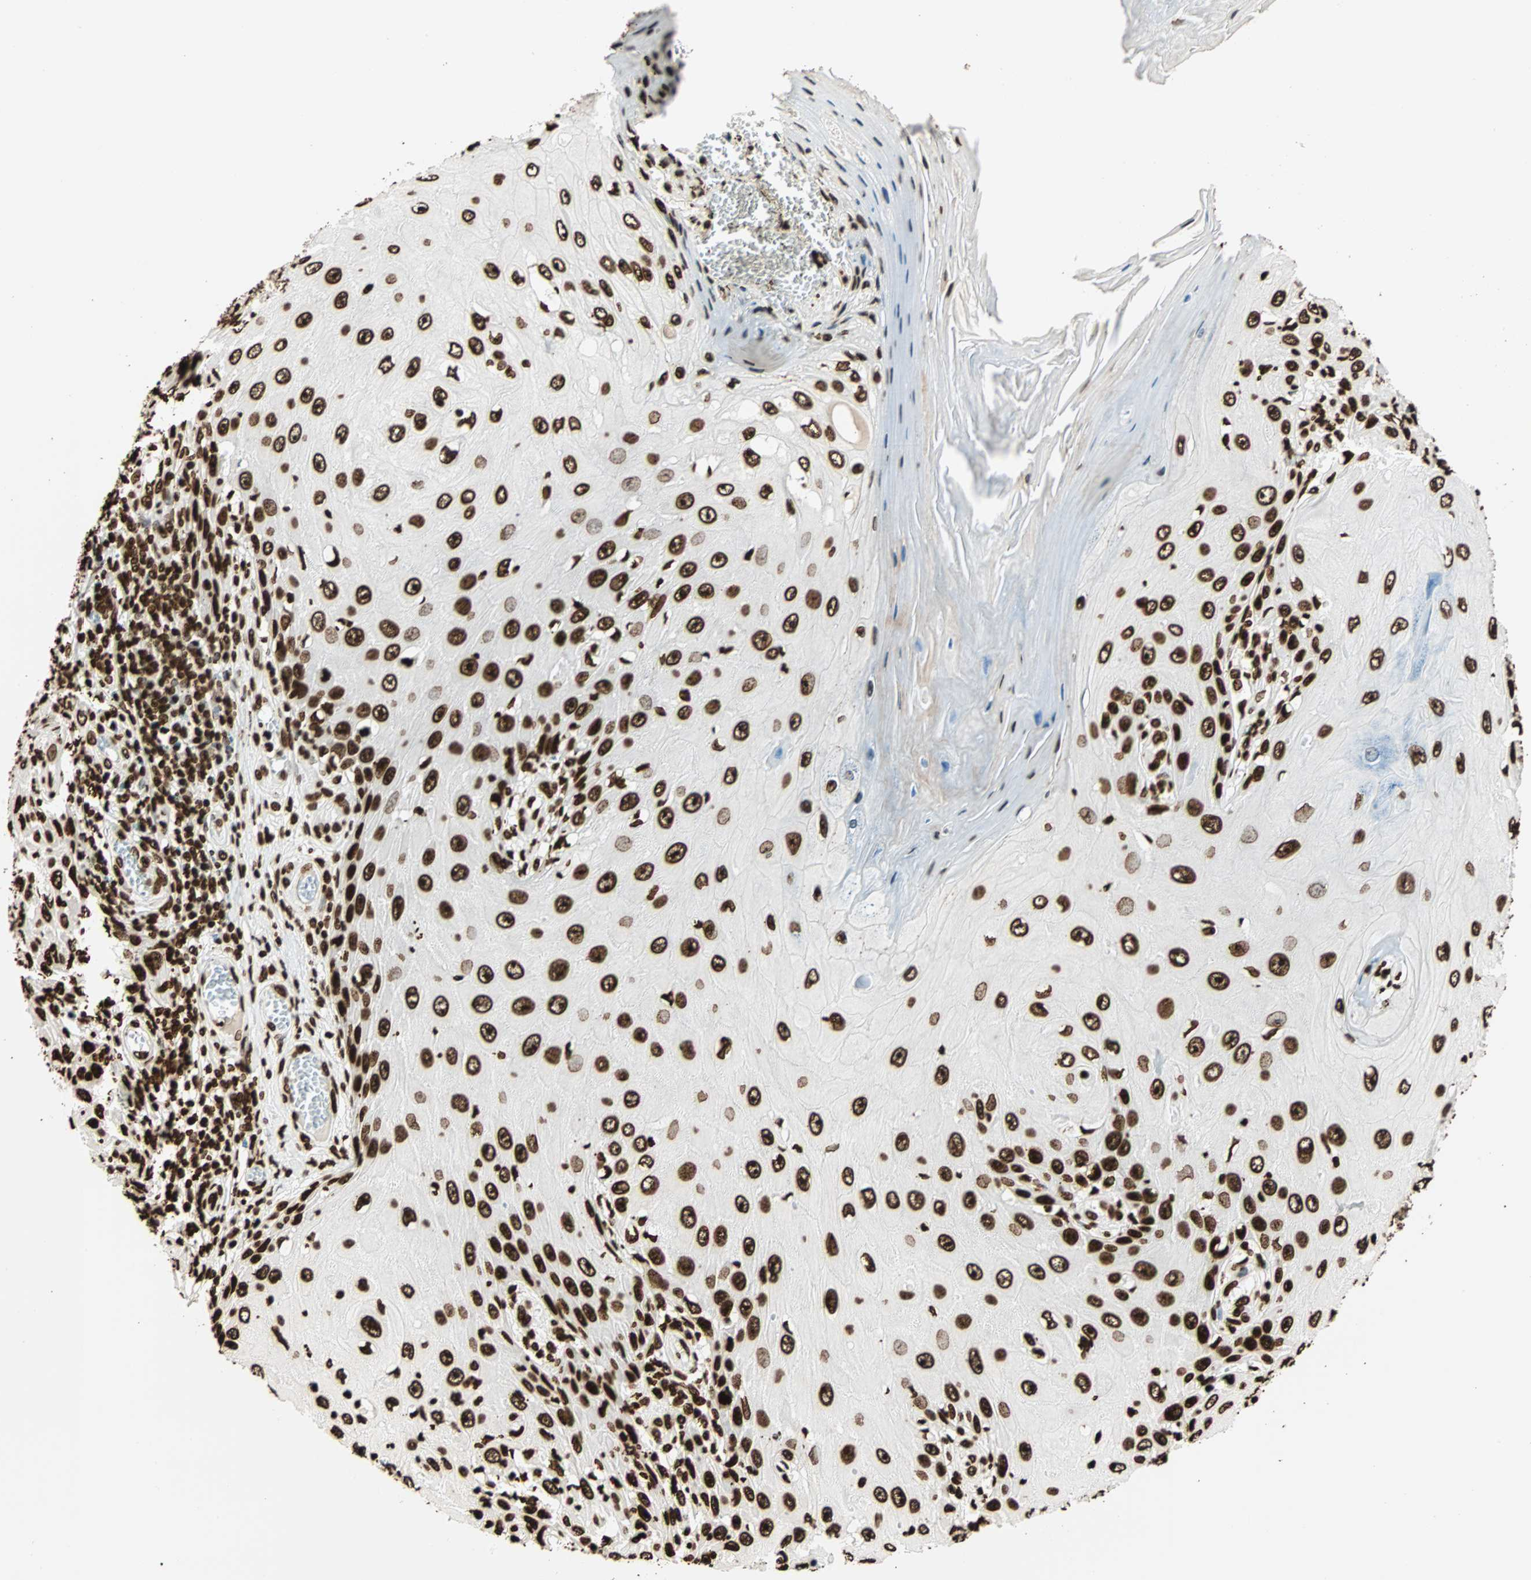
{"staining": {"intensity": "strong", "quantity": ">75%", "location": "nuclear"}, "tissue": "skin cancer", "cell_type": "Tumor cells", "image_type": "cancer", "snomed": [{"axis": "morphology", "description": "Squamous cell carcinoma, NOS"}, {"axis": "topography", "description": "Skin"}], "caption": "Skin squamous cell carcinoma stained with immunohistochemistry demonstrates strong nuclear staining in about >75% of tumor cells.", "gene": "GLI2", "patient": {"sex": "female", "age": 73}}